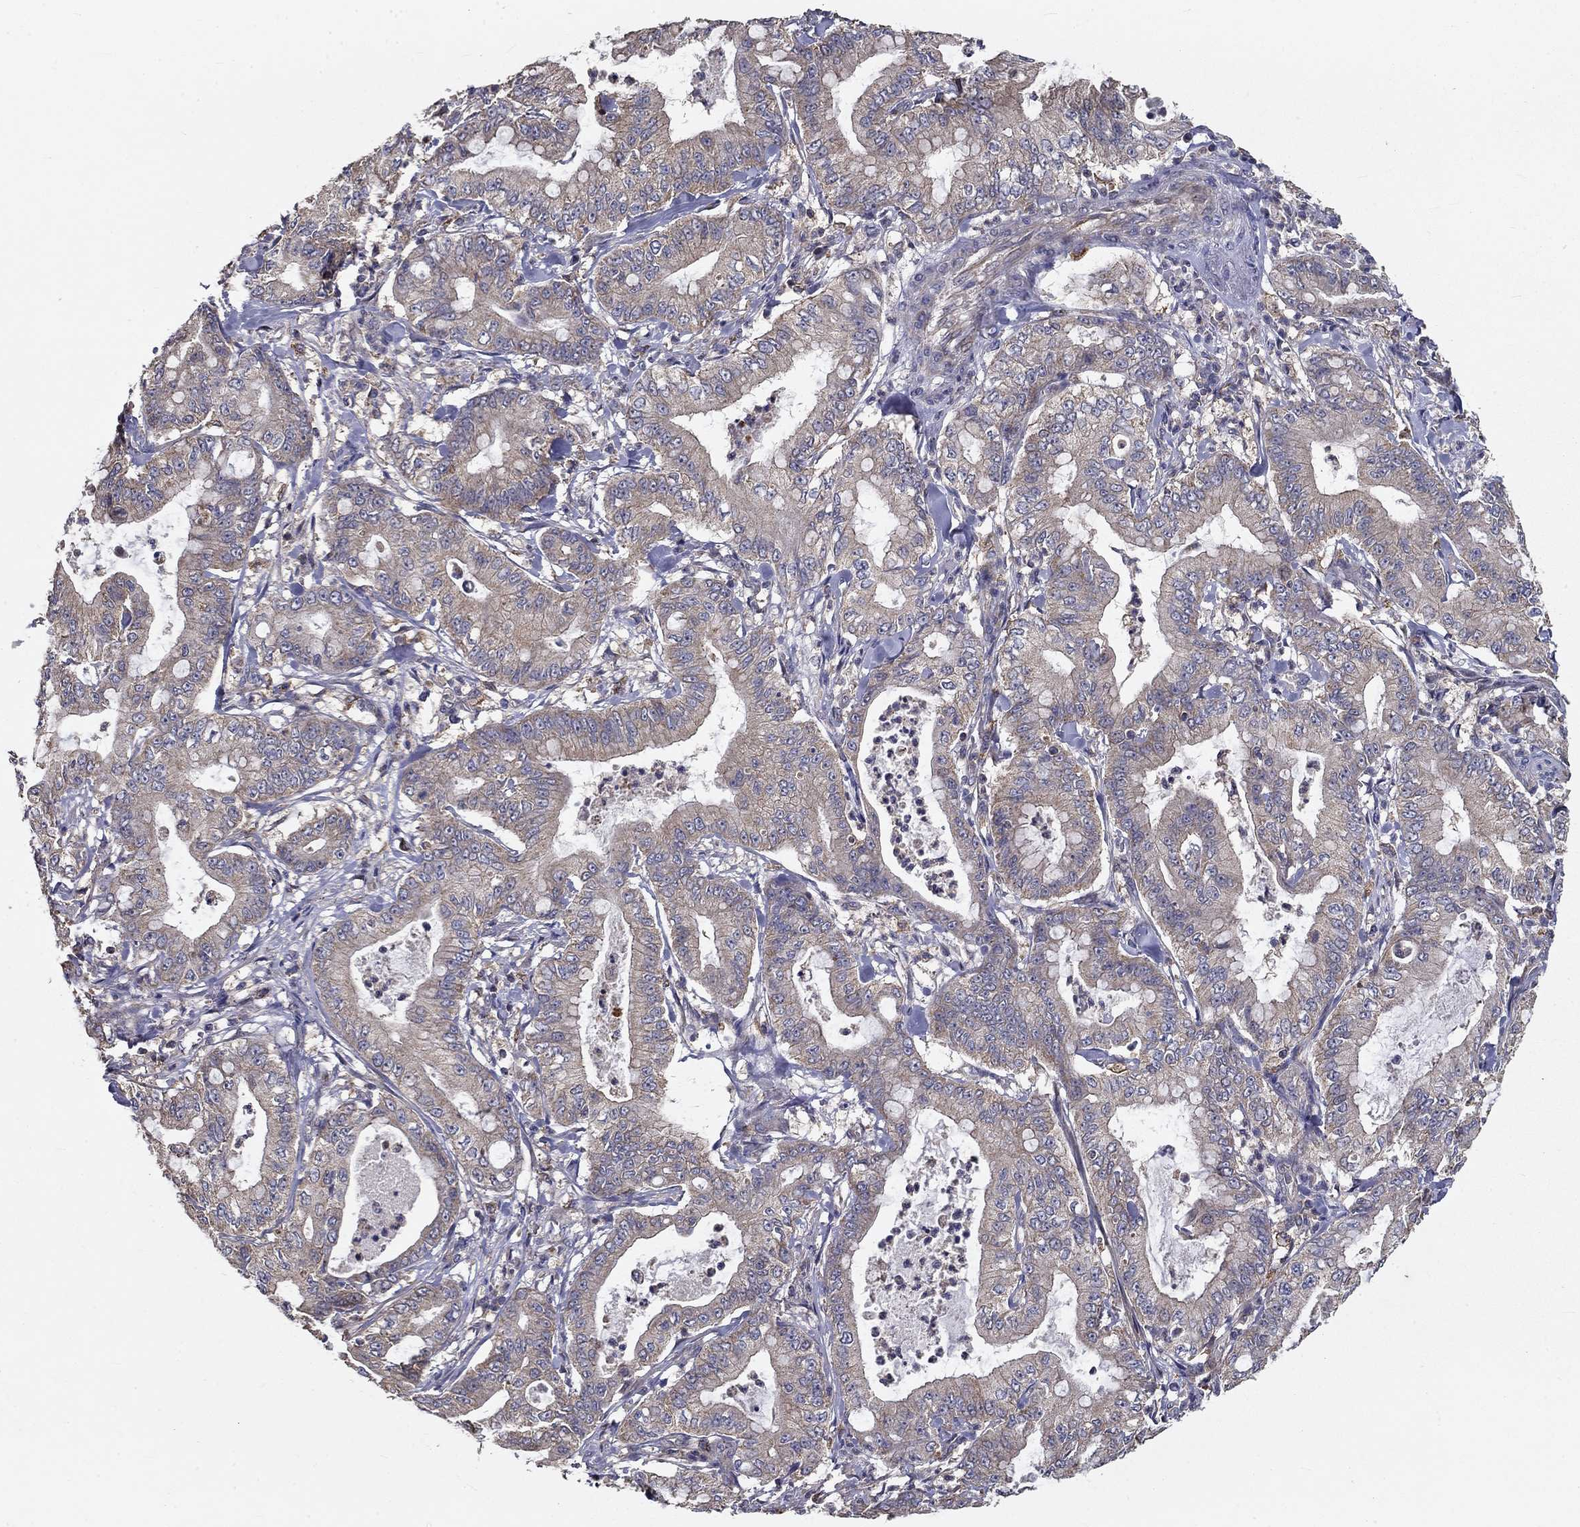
{"staining": {"intensity": "negative", "quantity": "none", "location": "none"}, "tissue": "pancreatic cancer", "cell_type": "Tumor cells", "image_type": "cancer", "snomed": [{"axis": "morphology", "description": "Adenocarcinoma, NOS"}, {"axis": "topography", "description": "Pancreas"}], "caption": "Adenocarcinoma (pancreatic) stained for a protein using immunohistochemistry (IHC) exhibits no positivity tumor cells.", "gene": "ALDH4A1", "patient": {"sex": "male", "age": 71}}